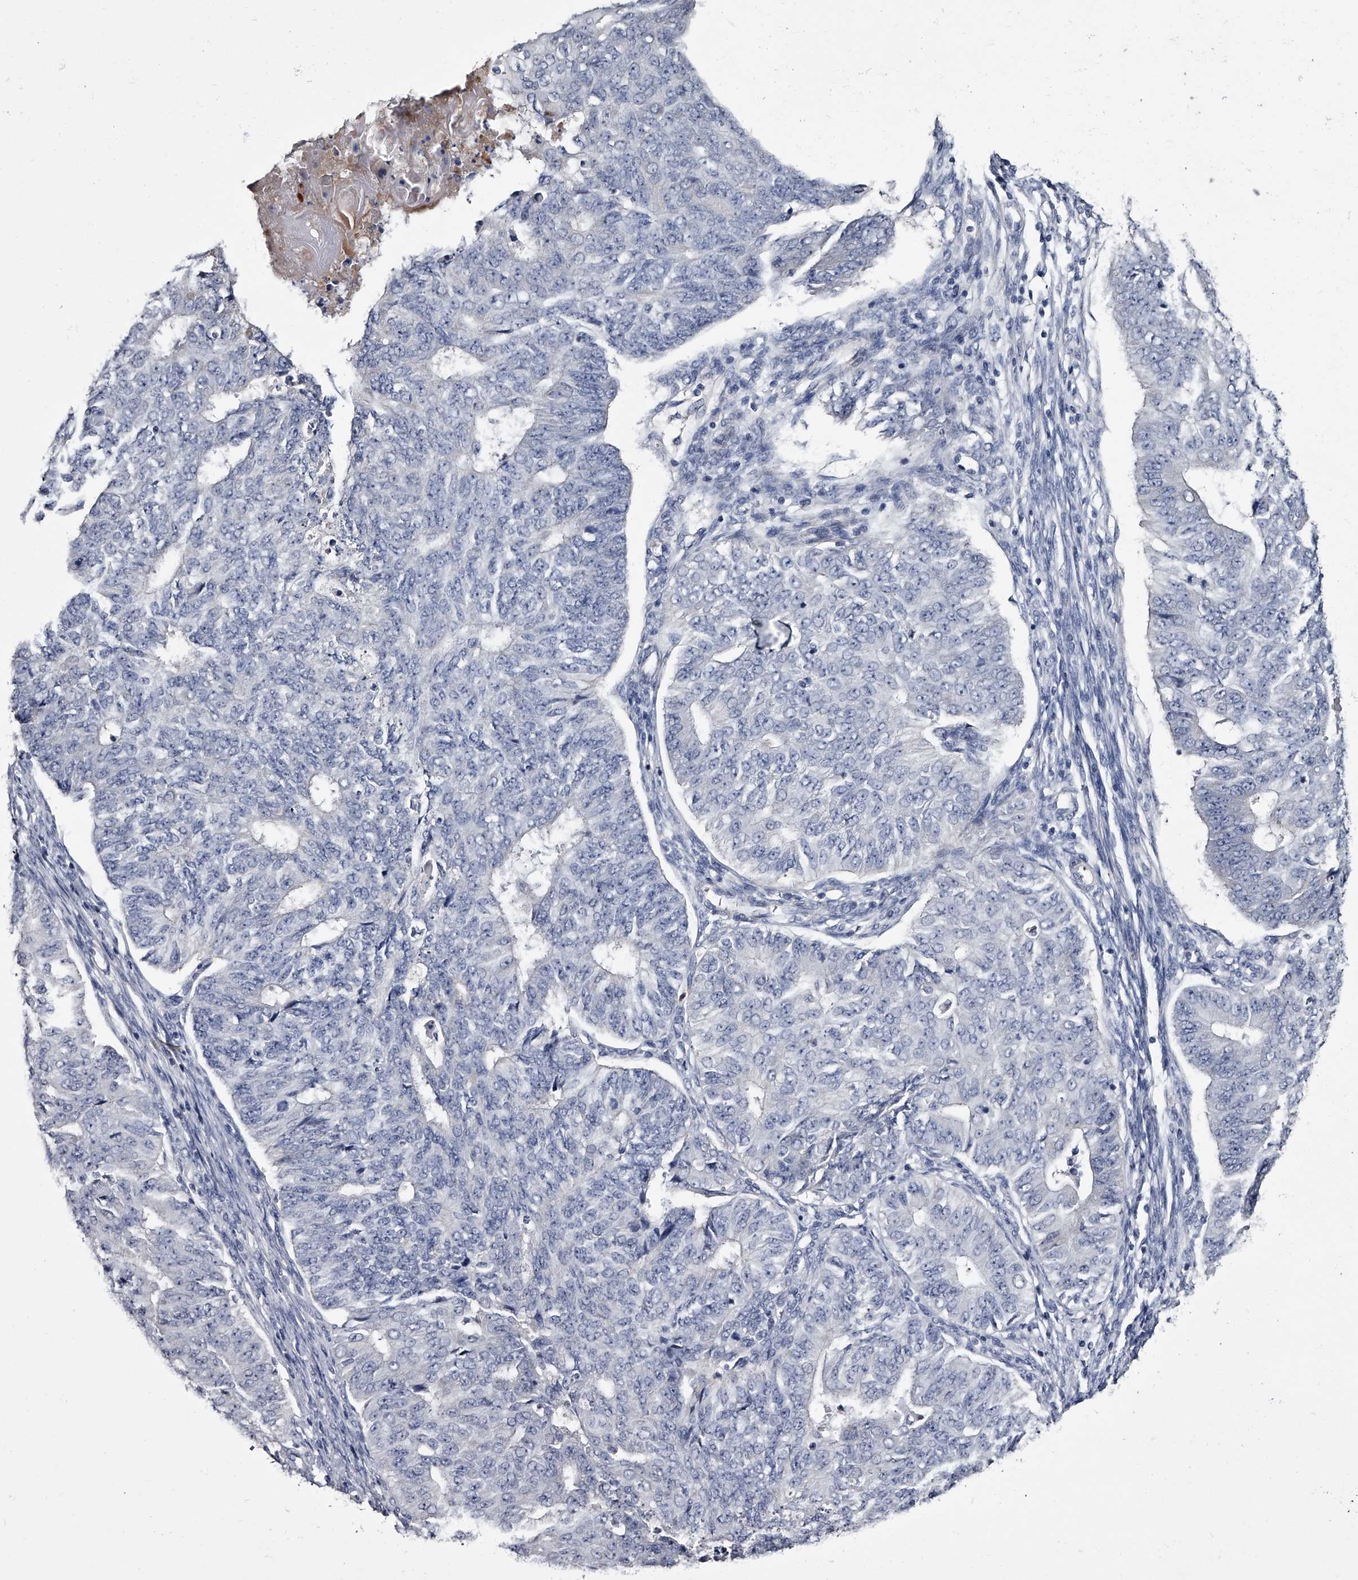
{"staining": {"intensity": "negative", "quantity": "none", "location": "none"}, "tissue": "endometrial cancer", "cell_type": "Tumor cells", "image_type": "cancer", "snomed": [{"axis": "morphology", "description": "Adenocarcinoma, NOS"}, {"axis": "topography", "description": "Endometrium"}], "caption": "The immunohistochemistry photomicrograph has no significant expression in tumor cells of endometrial adenocarcinoma tissue. Nuclei are stained in blue.", "gene": "GAPVD1", "patient": {"sex": "female", "age": 32}}